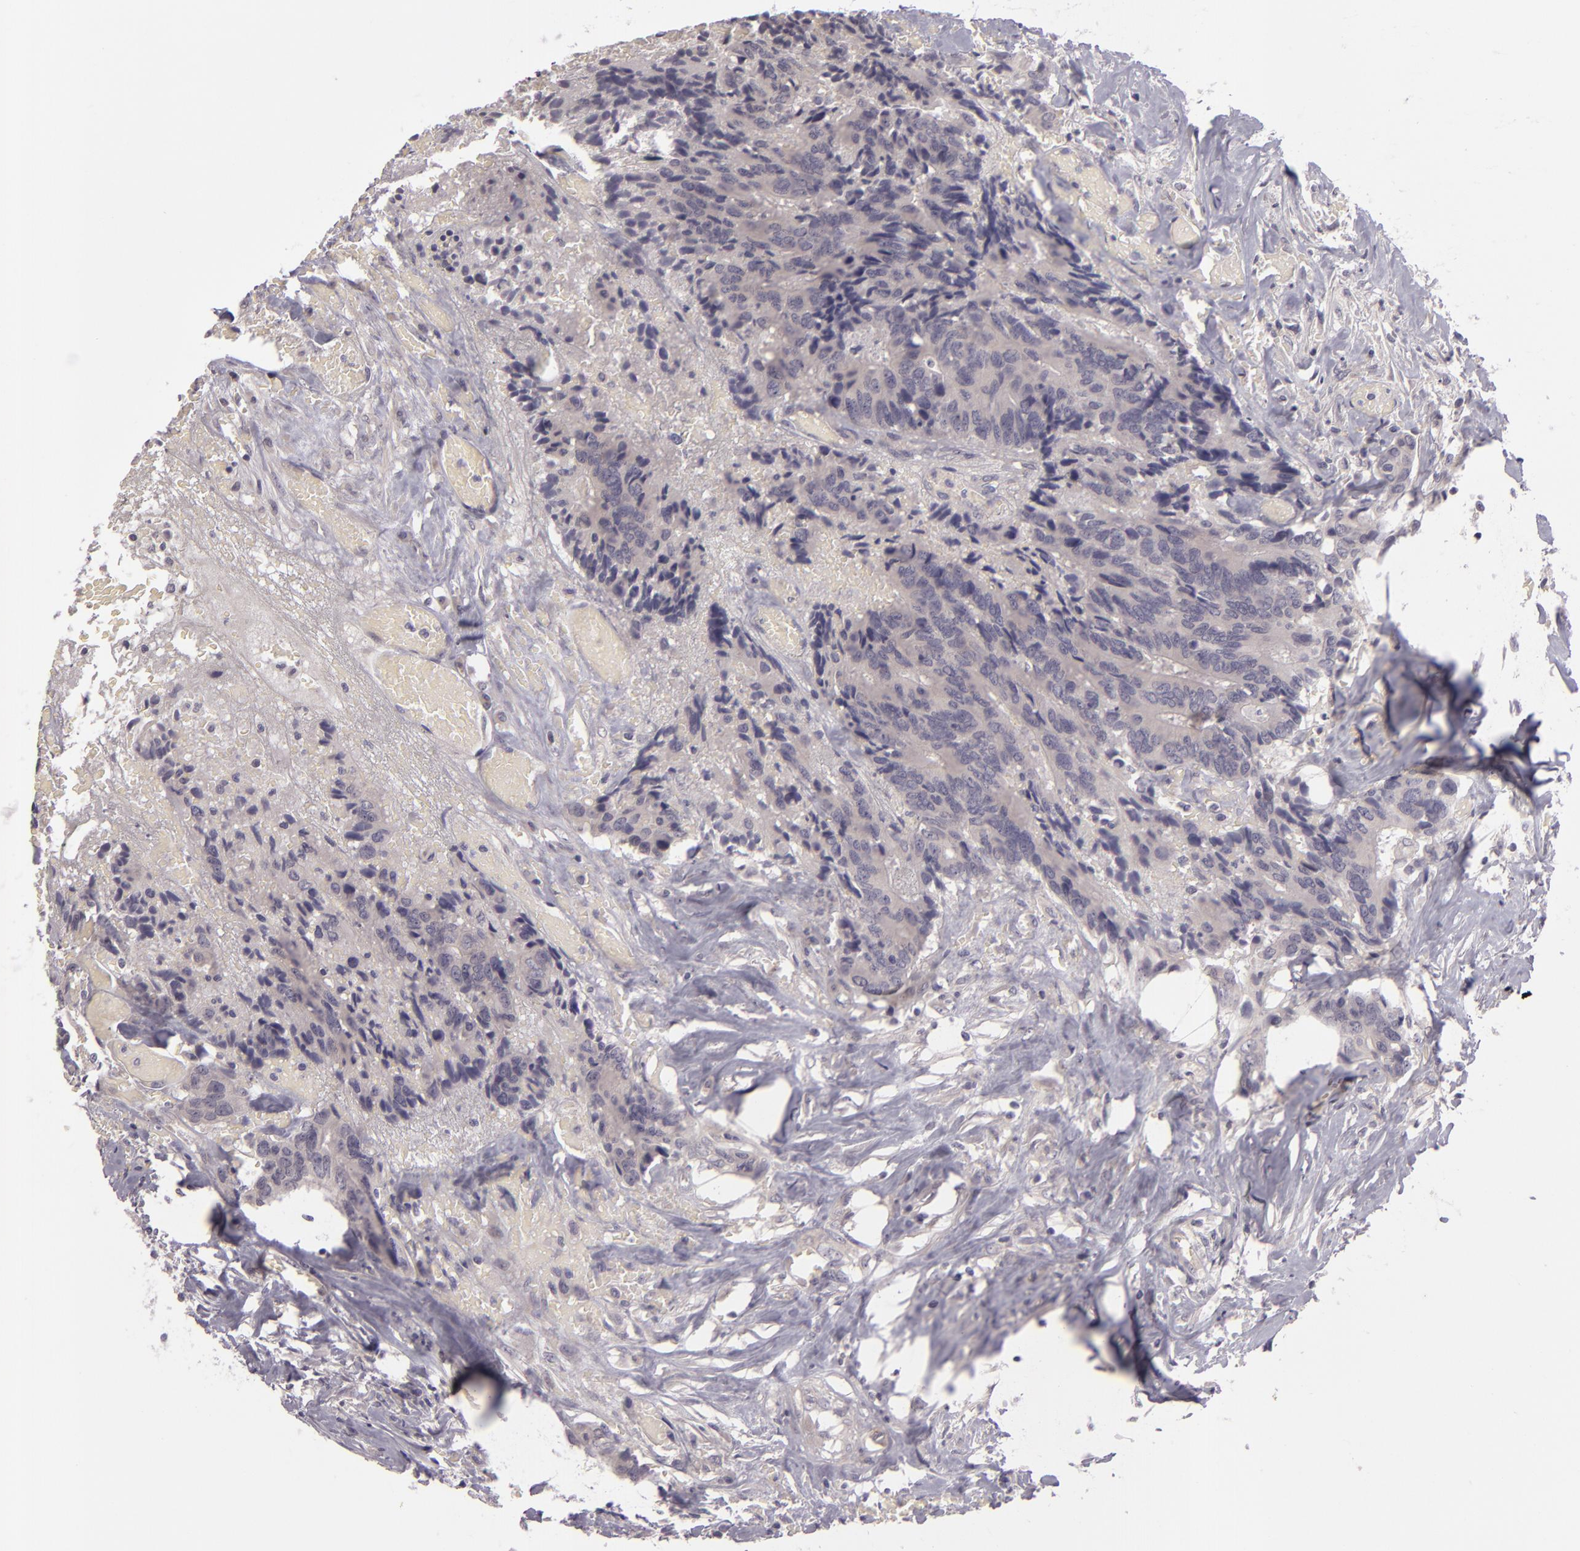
{"staining": {"intensity": "negative", "quantity": "none", "location": "none"}, "tissue": "colorectal cancer", "cell_type": "Tumor cells", "image_type": "cancer", "snomed": [{"axis": "morphology", "description": "Adenocarcinoma, NOS"}, {"axis": "topography", "description": "Rectum"}], "caption": "Tumor cells show no significant protein expression in colorectal cancer (adenocarcinoma). (Stains: DAB (3,3'-diaminobenzidine) immunohistochemistry with hematoxylin counter stain, Microscopy: brightfield microscopy at high magnification).", "gene": "EGFL6", "patient": {"sex": "male", "age": 55}}